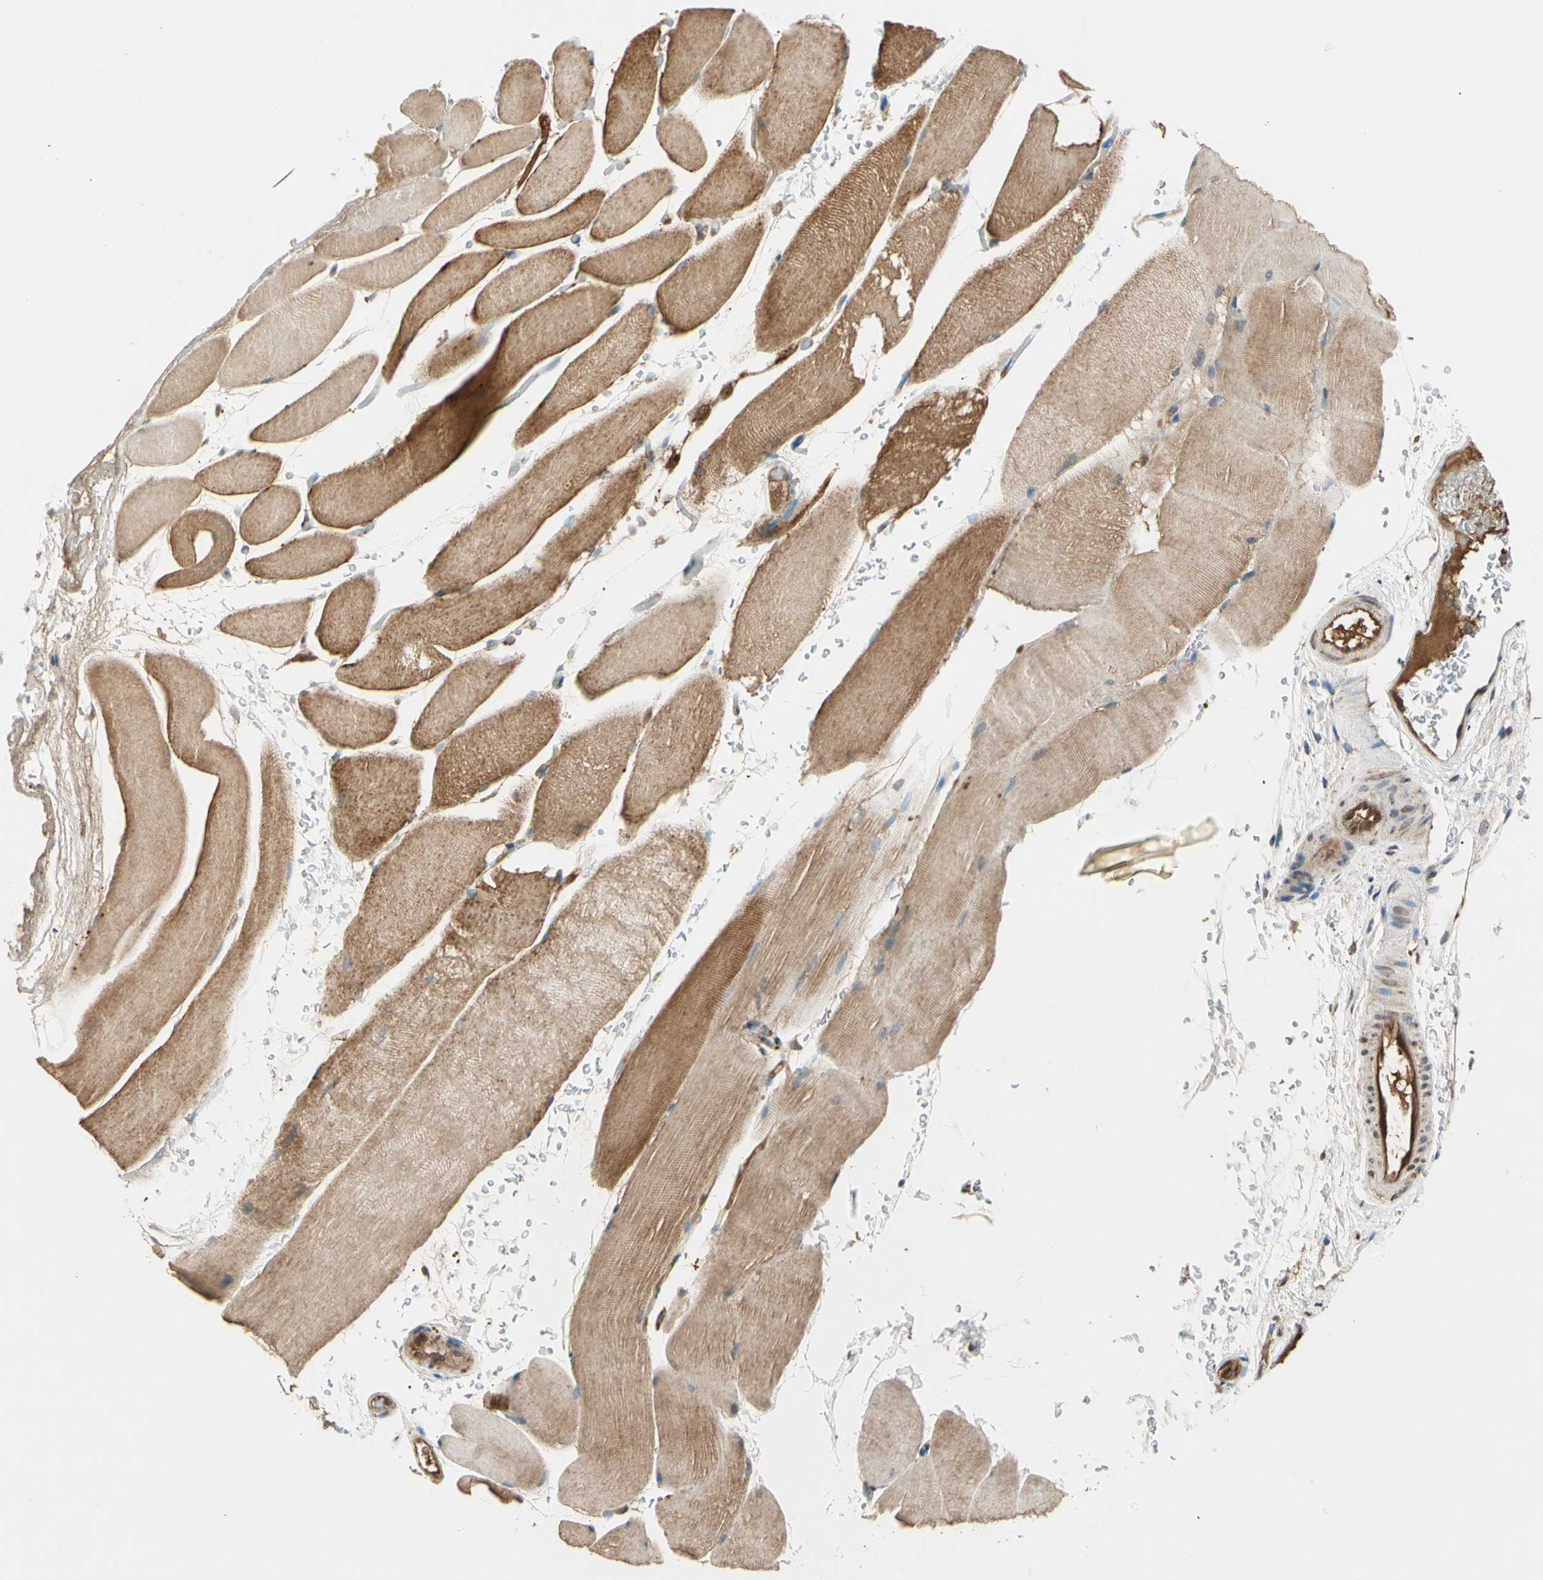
{"staining": {"intensity": "strong", "quantity": ">75%", "location": "cytoplasmic/membranous"}, "tissue": "skeletal muscle", "cell_type": "Myocytes", "image_type": "normal", "snomed": [{"axis": "morphology", "description": "Normal tissue, NOS"}, {"axis": "topography", "description": "Skeletal muscle"}], "caption": "Immunohistochemistry staining of normal skeletal muscle, which demonstrates high levels of strong cytoplasmic/membranous staining in about >75% of myocytes indicating strong cytoplasmic/membranous protein expression. The staining was performed using DAB (3,3'-diaminobenzidine) (brown) for protein detection and nuclei were counterstained in hematoxylin (blue).", "gene": "MAPK1", "patient": {"sex": "female", "age": 37}}